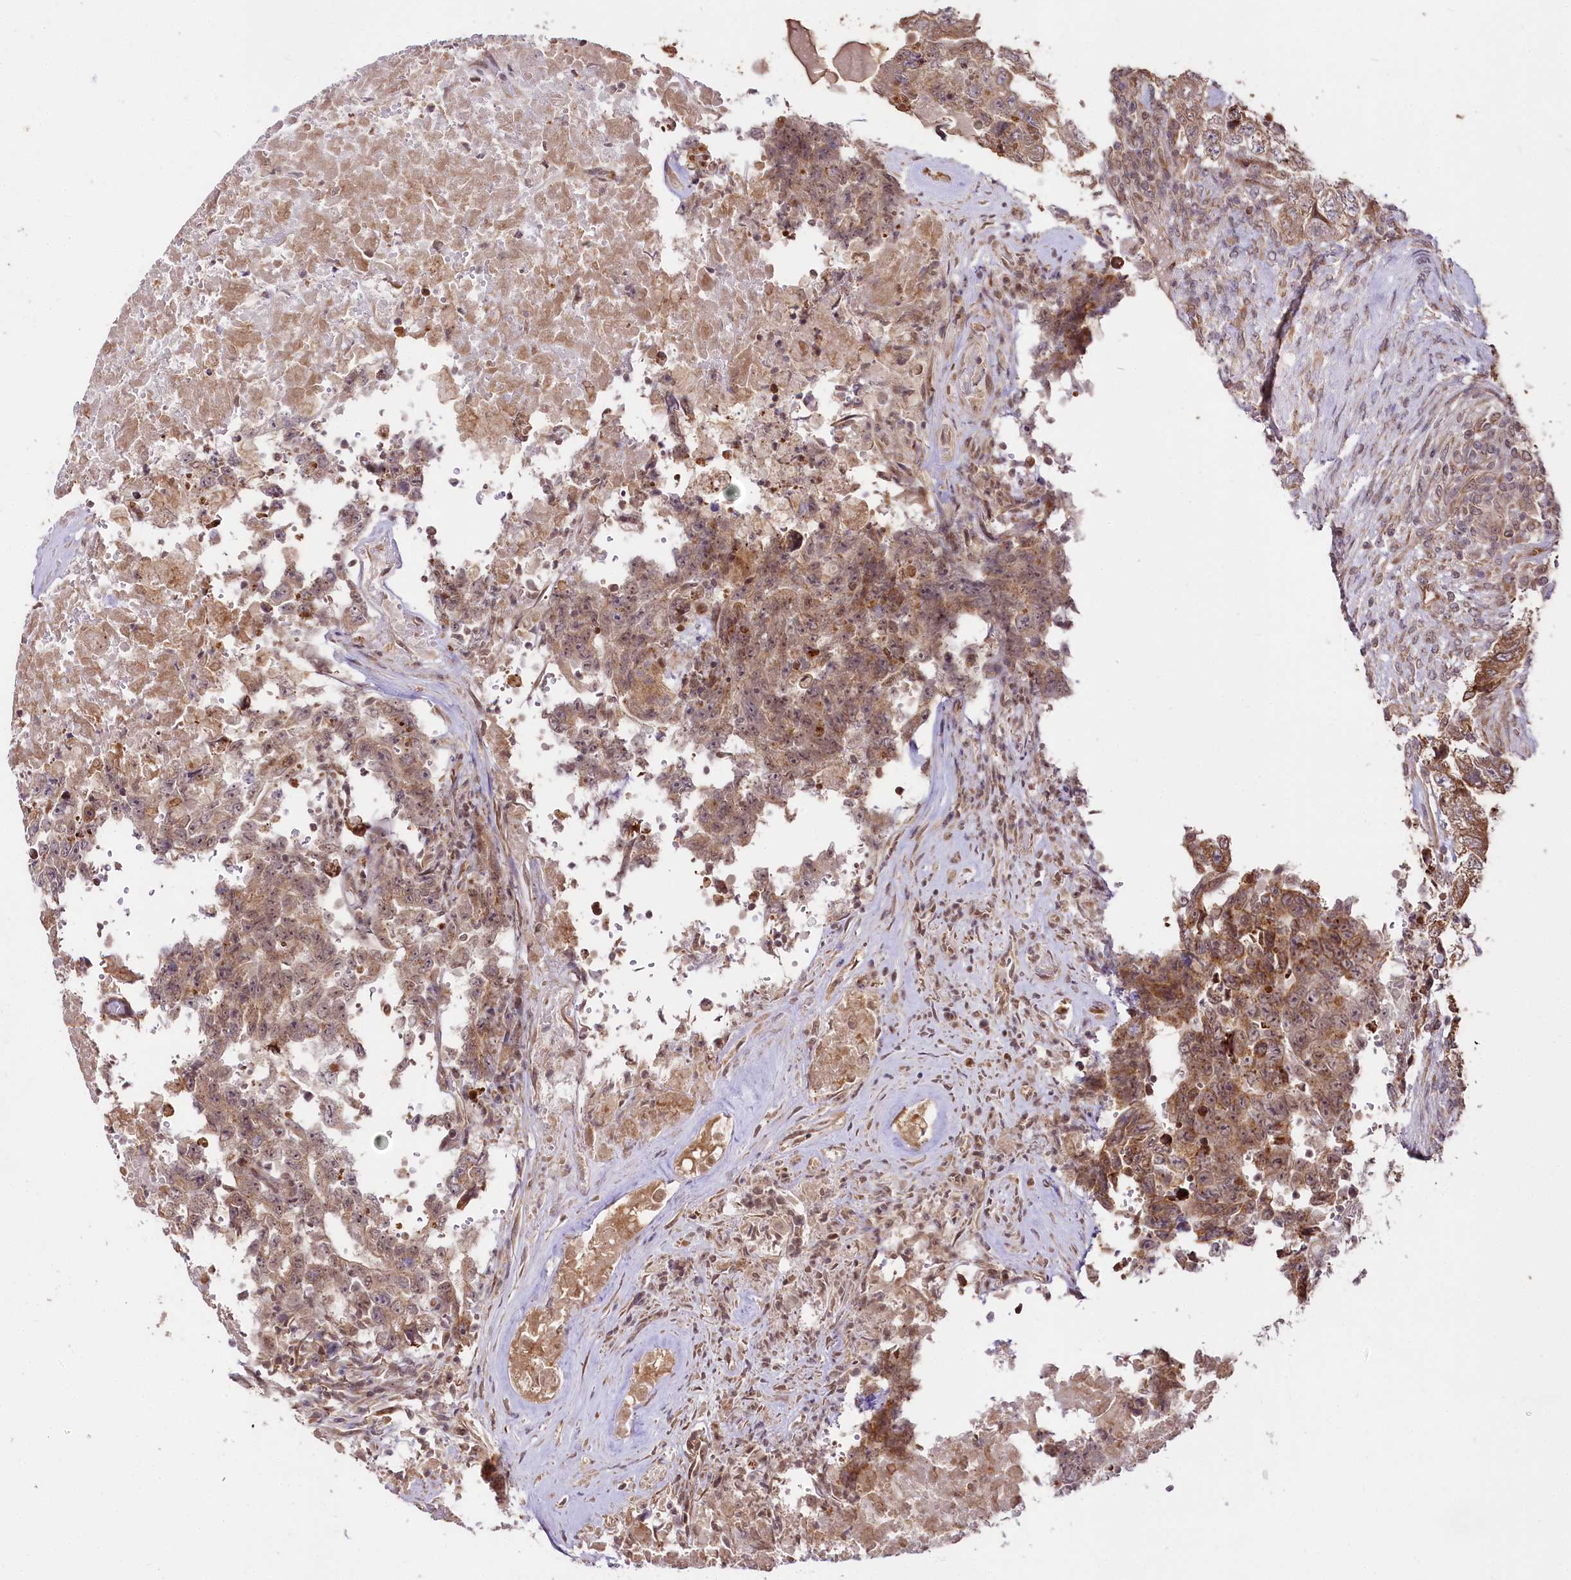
{"staining": {"intensity": "moderate", "quantity": ">75%", "location": "cytoplasmic/membranous"}, "tissue": "testis cancer", "cell_type": "Tumor cells", "image_type": "cancer", "snomed": [{"axis": "morphology", "description": "Carcinoma, Embryonal, NOS"}, {"axis": "topography", "description": "Testis"}], "caption": "DAB (3,3'-diaminobenzidine) immunohistochemical staining of embryonal carcinoma (testis) displays moderate cytoplasmic/membranous protein expression in about >75% of tumor cells.", "gene": "ENSG00000144785", "patient": {"sex": "male", "age": 26}}